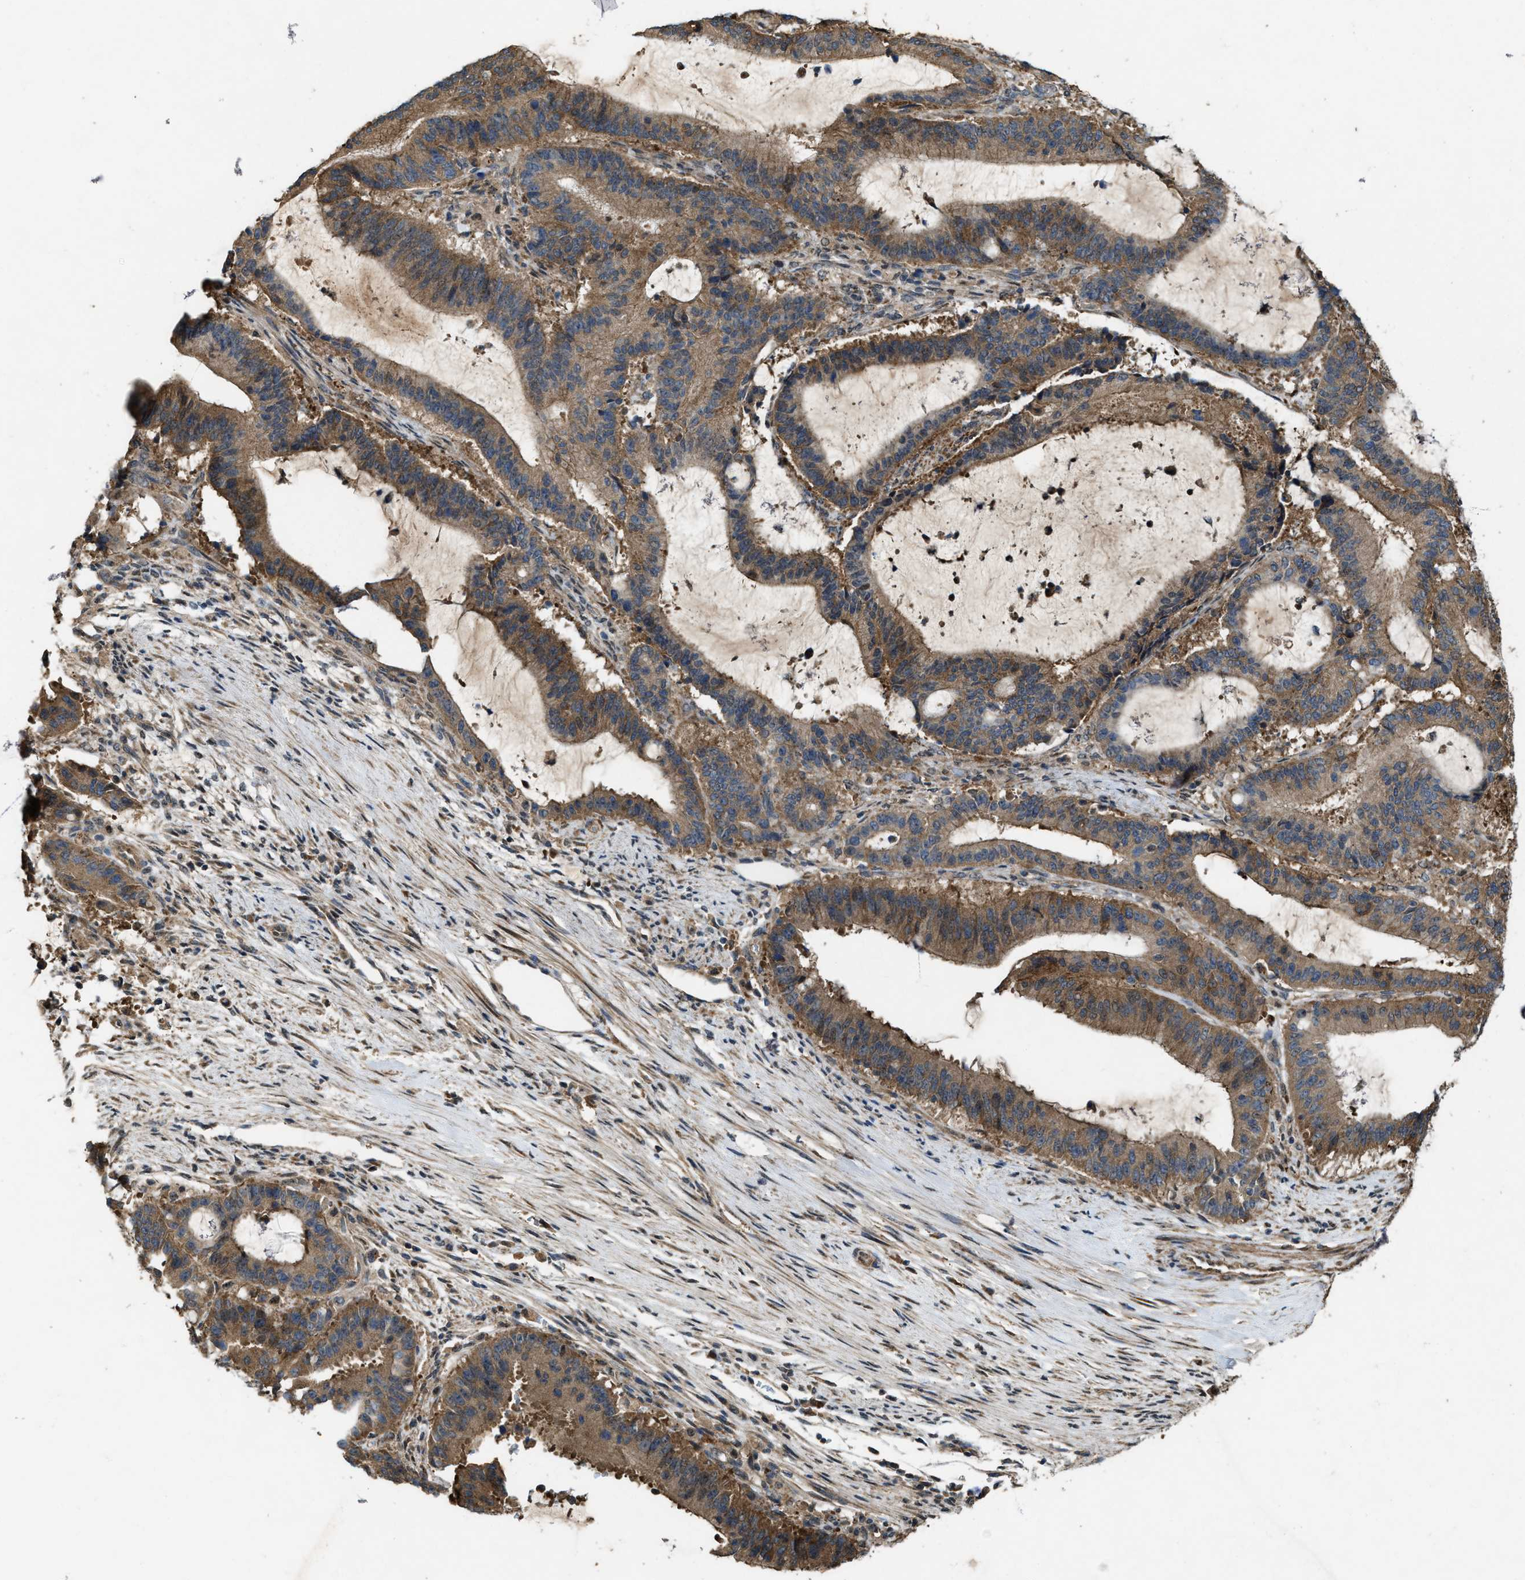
{"staining": {"intensity": "moderate", "quantity": ">75%", "location": "cytoplasmic/membranous"}, "tissue": "liver cancer", "cell_type": "Tumor cells", "image_type": "cancer", "snomed": [{"axis": "morphology", "description": "Normal tissue, NOS"}, {"axis": "morphology", "description": "Cholangiocarcinoma"}, {"axis": "topography", "description": "Liver"}, {"axis": "topography", "description": "Peripheral nerve tissue"}], "caption": "The image demonstrates a brown stain indicating the presence of a protein in the cytoplasmic/membranous of tumor cells in liver cancer (cholangiocarcinoma).", "gene": "PDP2", "patient": {"sex": "female", "age": 73}}